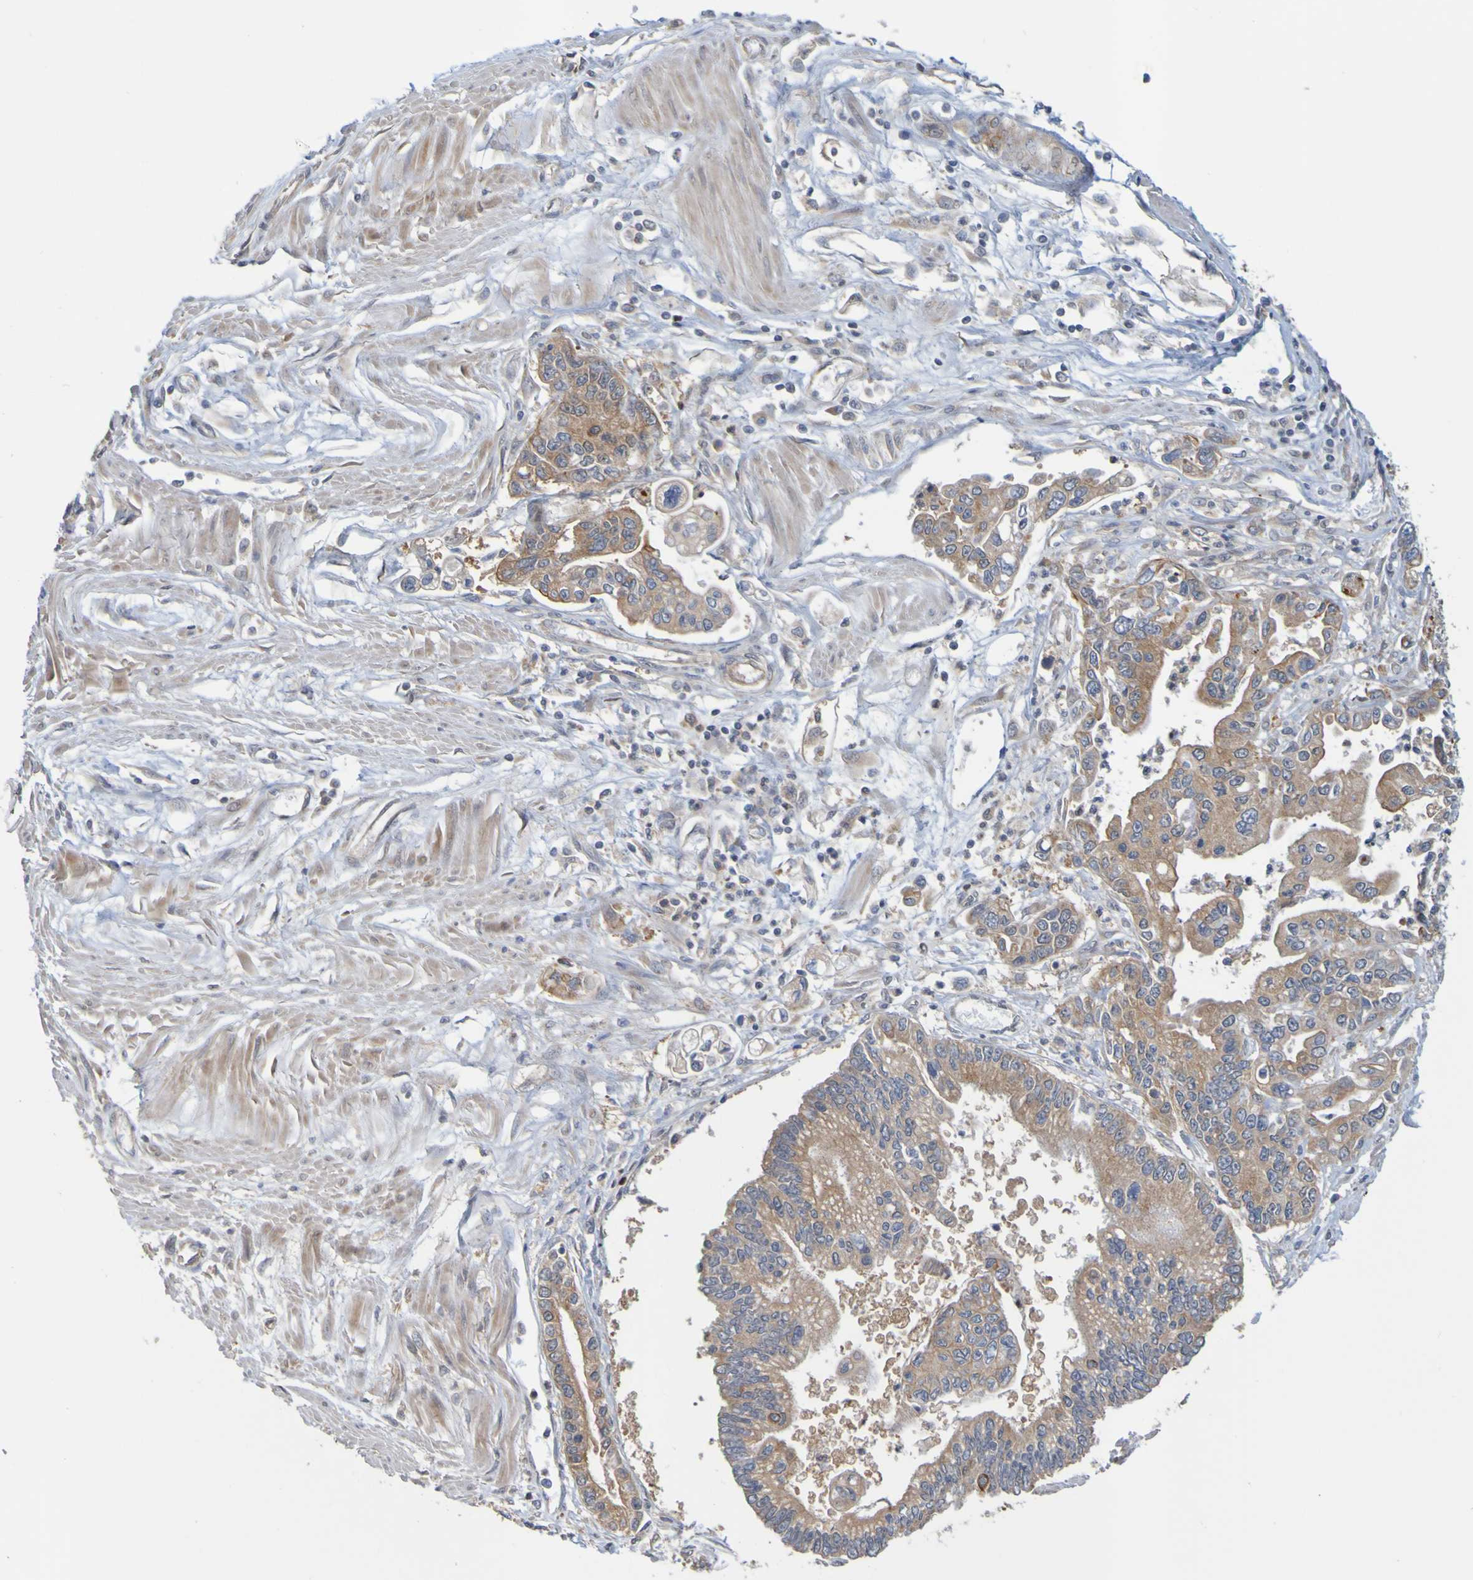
{"staining": {"intensity": "moderate", "quantity": ">75%", "location": "cytoplasmic/membranous"}, "tissue": "pancreatic cancer", "cell_type": "Tumor cells", "image_type": "cancer", "snomed": [{"axis": "morphology", "description": "Adenocarcinoma, NOS"}, {"axis": "topography", "description": "Pancreas"}], "caption": "IHC of pancreatic cancer (adenocarcinoma) displays medium levels of moderate cytoplasmic/membranous expression in approximately >75% of tumor cells.", "gene": "NAV2", "patient": {"sex": "male", "age": 56}}